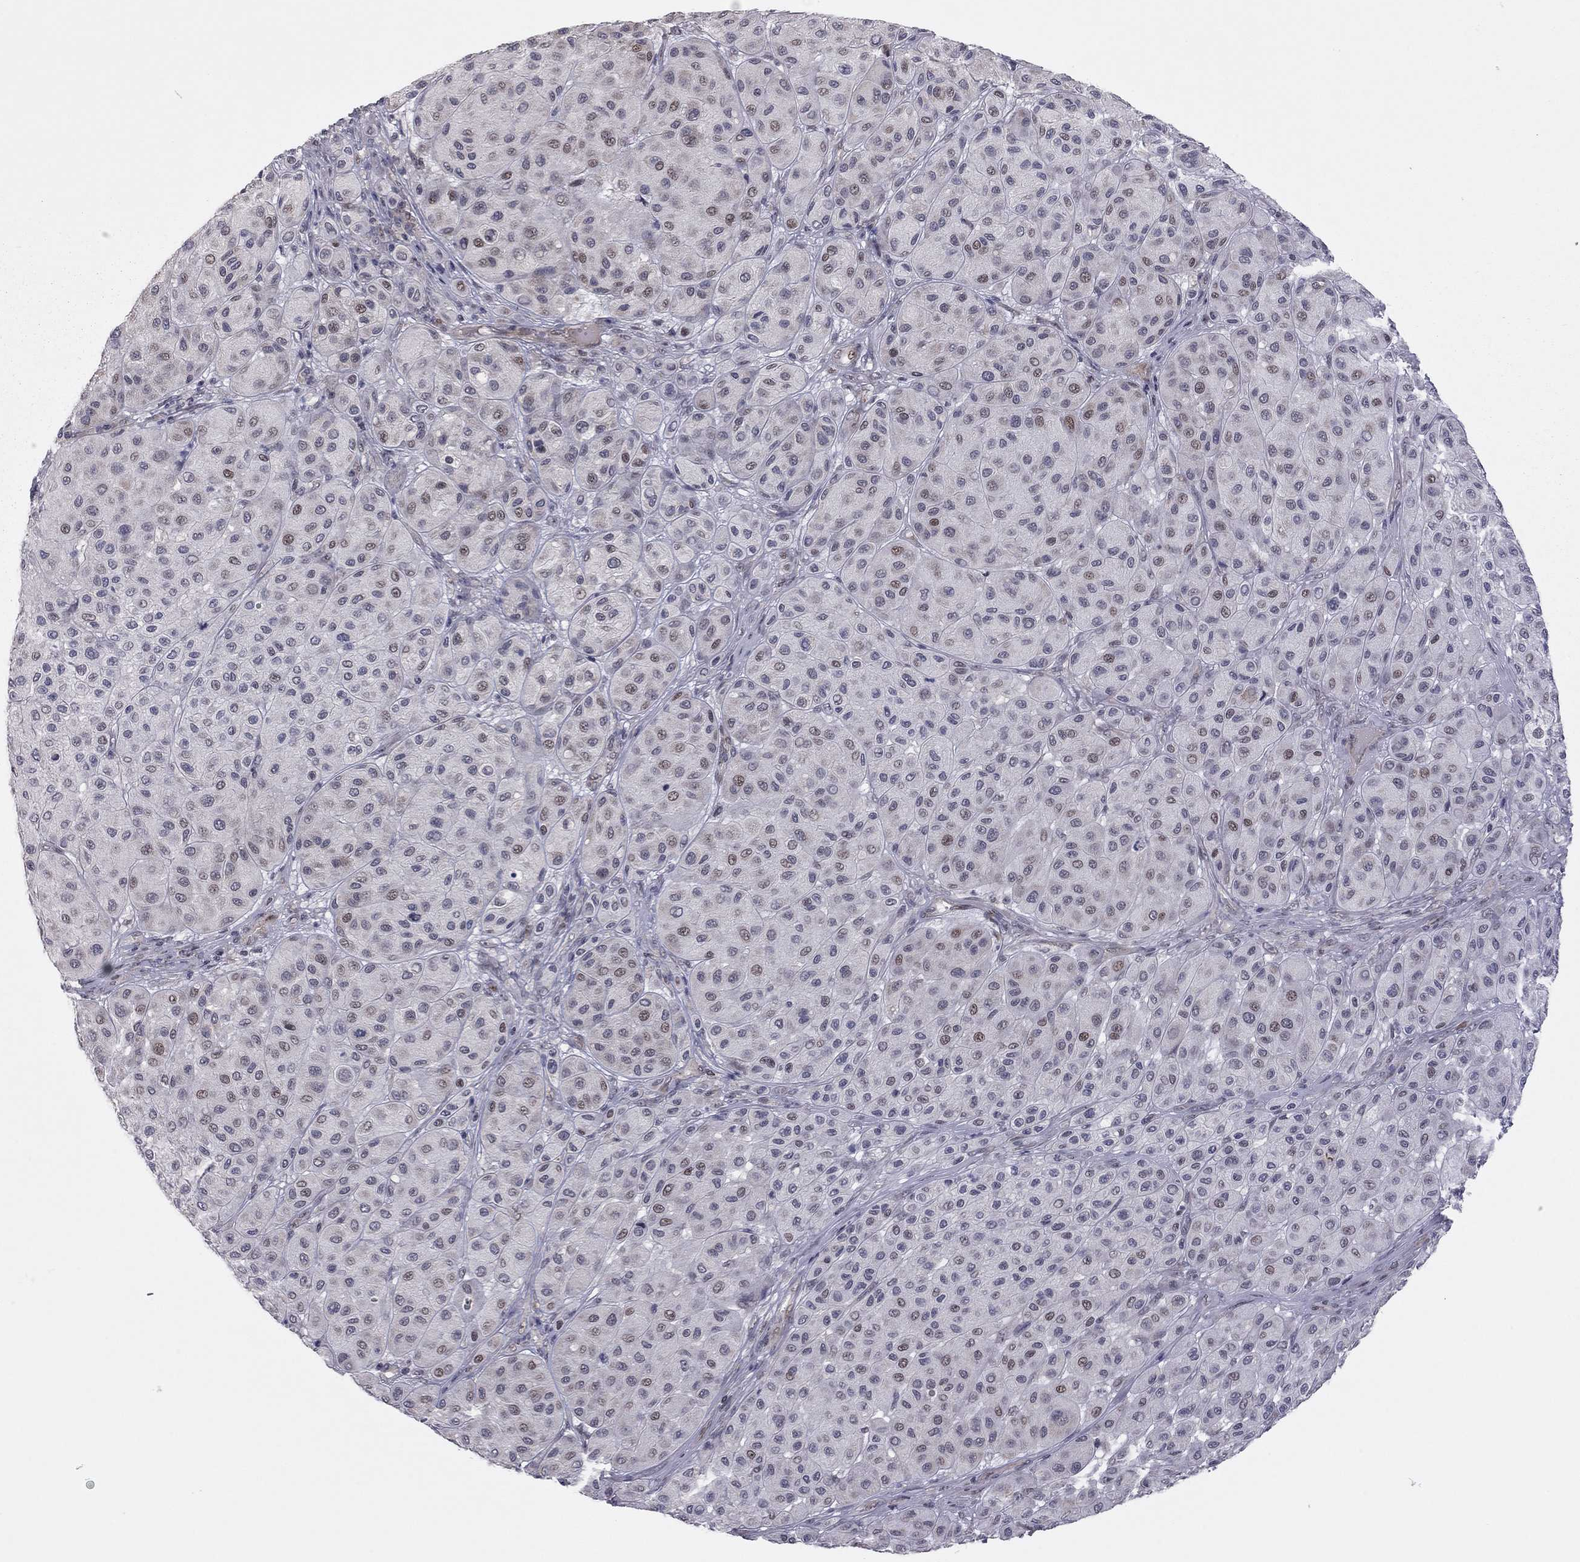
{"staining": {"intensity": "moderate", "quantity": "<25%", "location": "nuclear"}, "tissue": "melanoma", "cell_type": "Tumor cells", "image_type": "cancer", "snomed": [{"axis": "morphology", "description": "Malignant melanoma, Metastatic site"}, {"axis": "topography", "description": "Smooth muscle"}], "caption": "This image shows immunohistochemistry (IHC) staining of melanoma, with low moderate nuclear positivity in about <25% of tumor cells.", "gene": "MC3R", "patient": {"sex": "male", "age": 41}}